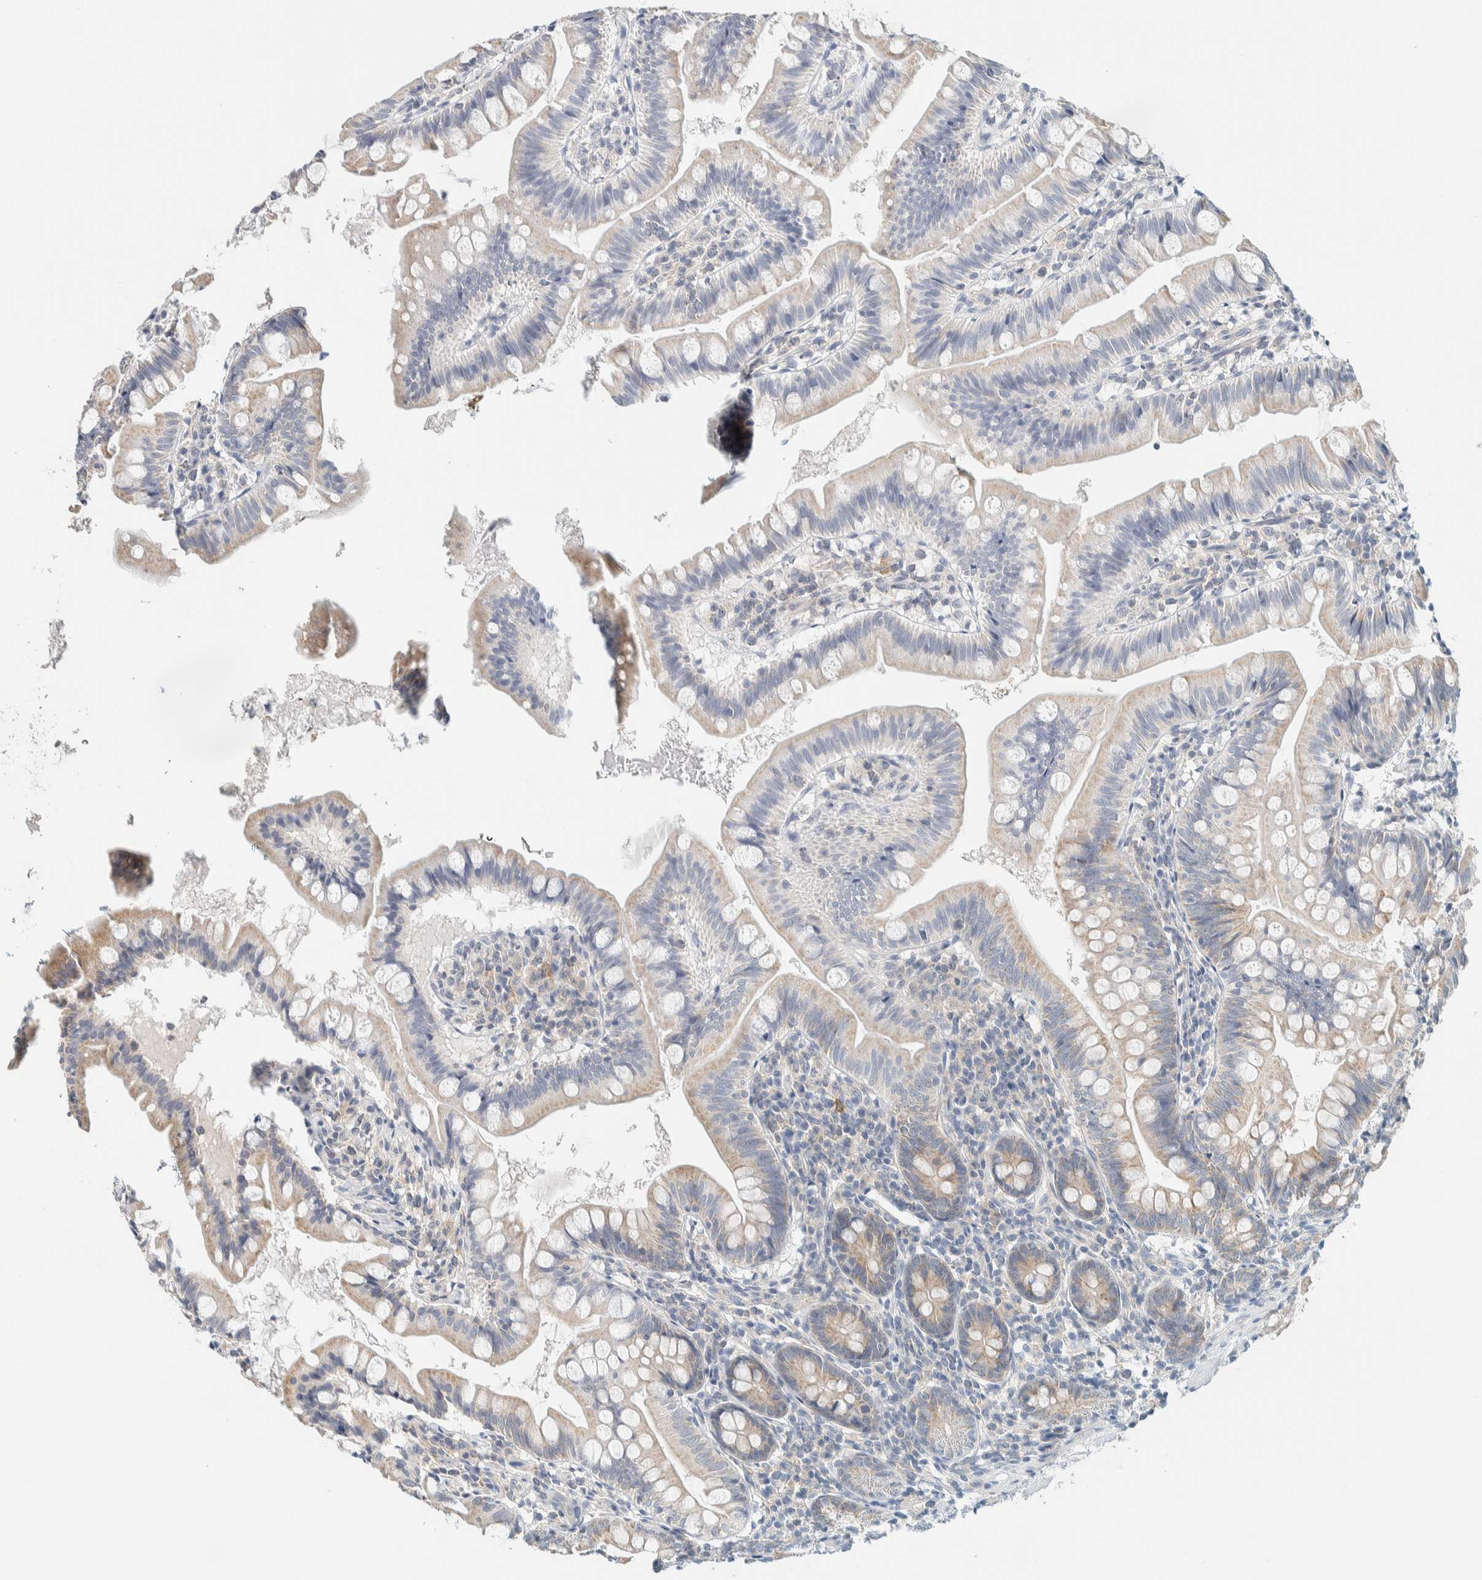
{"staining": {"intensity": "moderate", "quantity": "<25%", "location": "cytoplasmic/membranous"}, "tissue": "small intestine", "cell_type": "Glandular cells", "image_type": "normal", "snomed": [{"axis": "morphology", "description": "Normal tissue, NOS"}, {"axis": "topography", "description": "Small intestine"}], "caption": "Immunohistochemical staining of benign small intestine reveals low levels of moderate cytoplasmic/membranous expression in about <25% of glandular cells. The staining was performed using DAB (3,3'-diaminobenzidine) to visualize the protein expression in brown, while the nuclei were stained in blue with hematoxylin (Magnification: 20x).", "gene": "NDE1", "patient": {"sex": "male", "age": 7}}